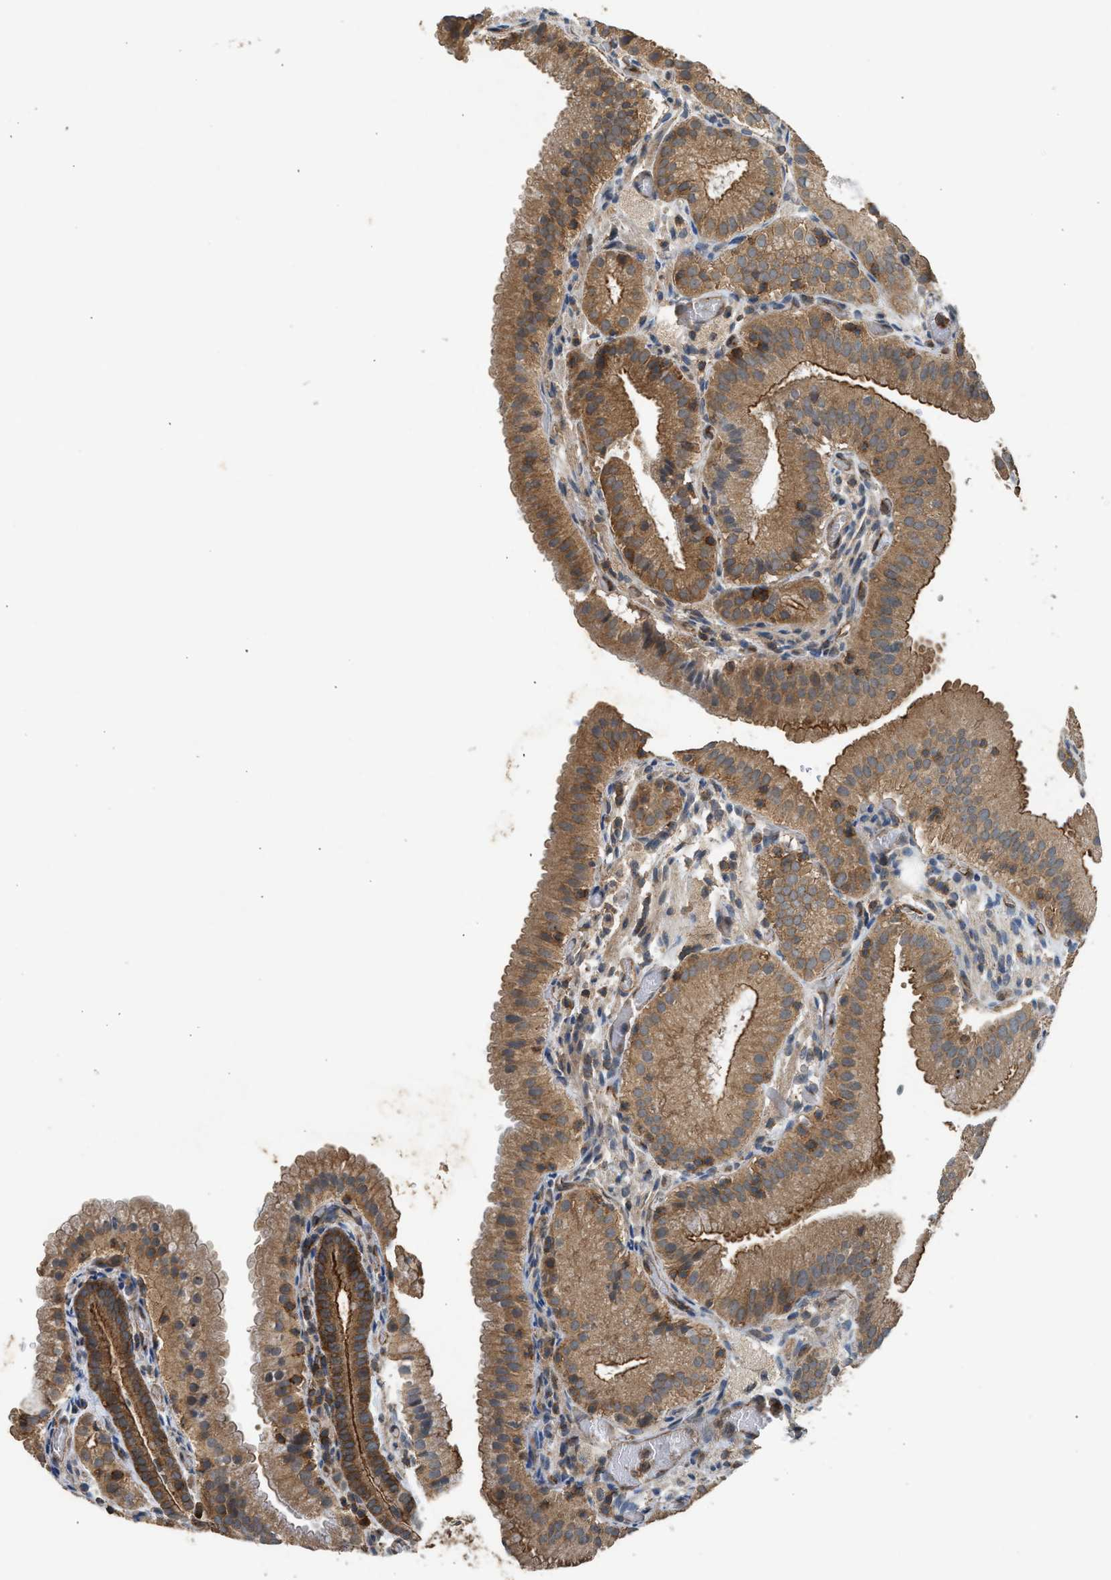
{"staining": {"intensity": "moderate", "quantity": ">75%", "location": "cytoplasmic/membranous"}, "tissue": "gallbladder", "cell_type": "Glandular cells", "image_type": "normal", "snomed": [{"axis": "morphology", "description": "Normal tissue, NOS"}, {"axis": "topography", "description": "Gallbladder"}], "caption": "Immunohistochemical staining of normal gallbladder displays moderate cytoplasmic/membranous protein expression in about >75% of glandular cells.", "gene": "HIP1R", "patient": {"sex": "male", "age": 54}}